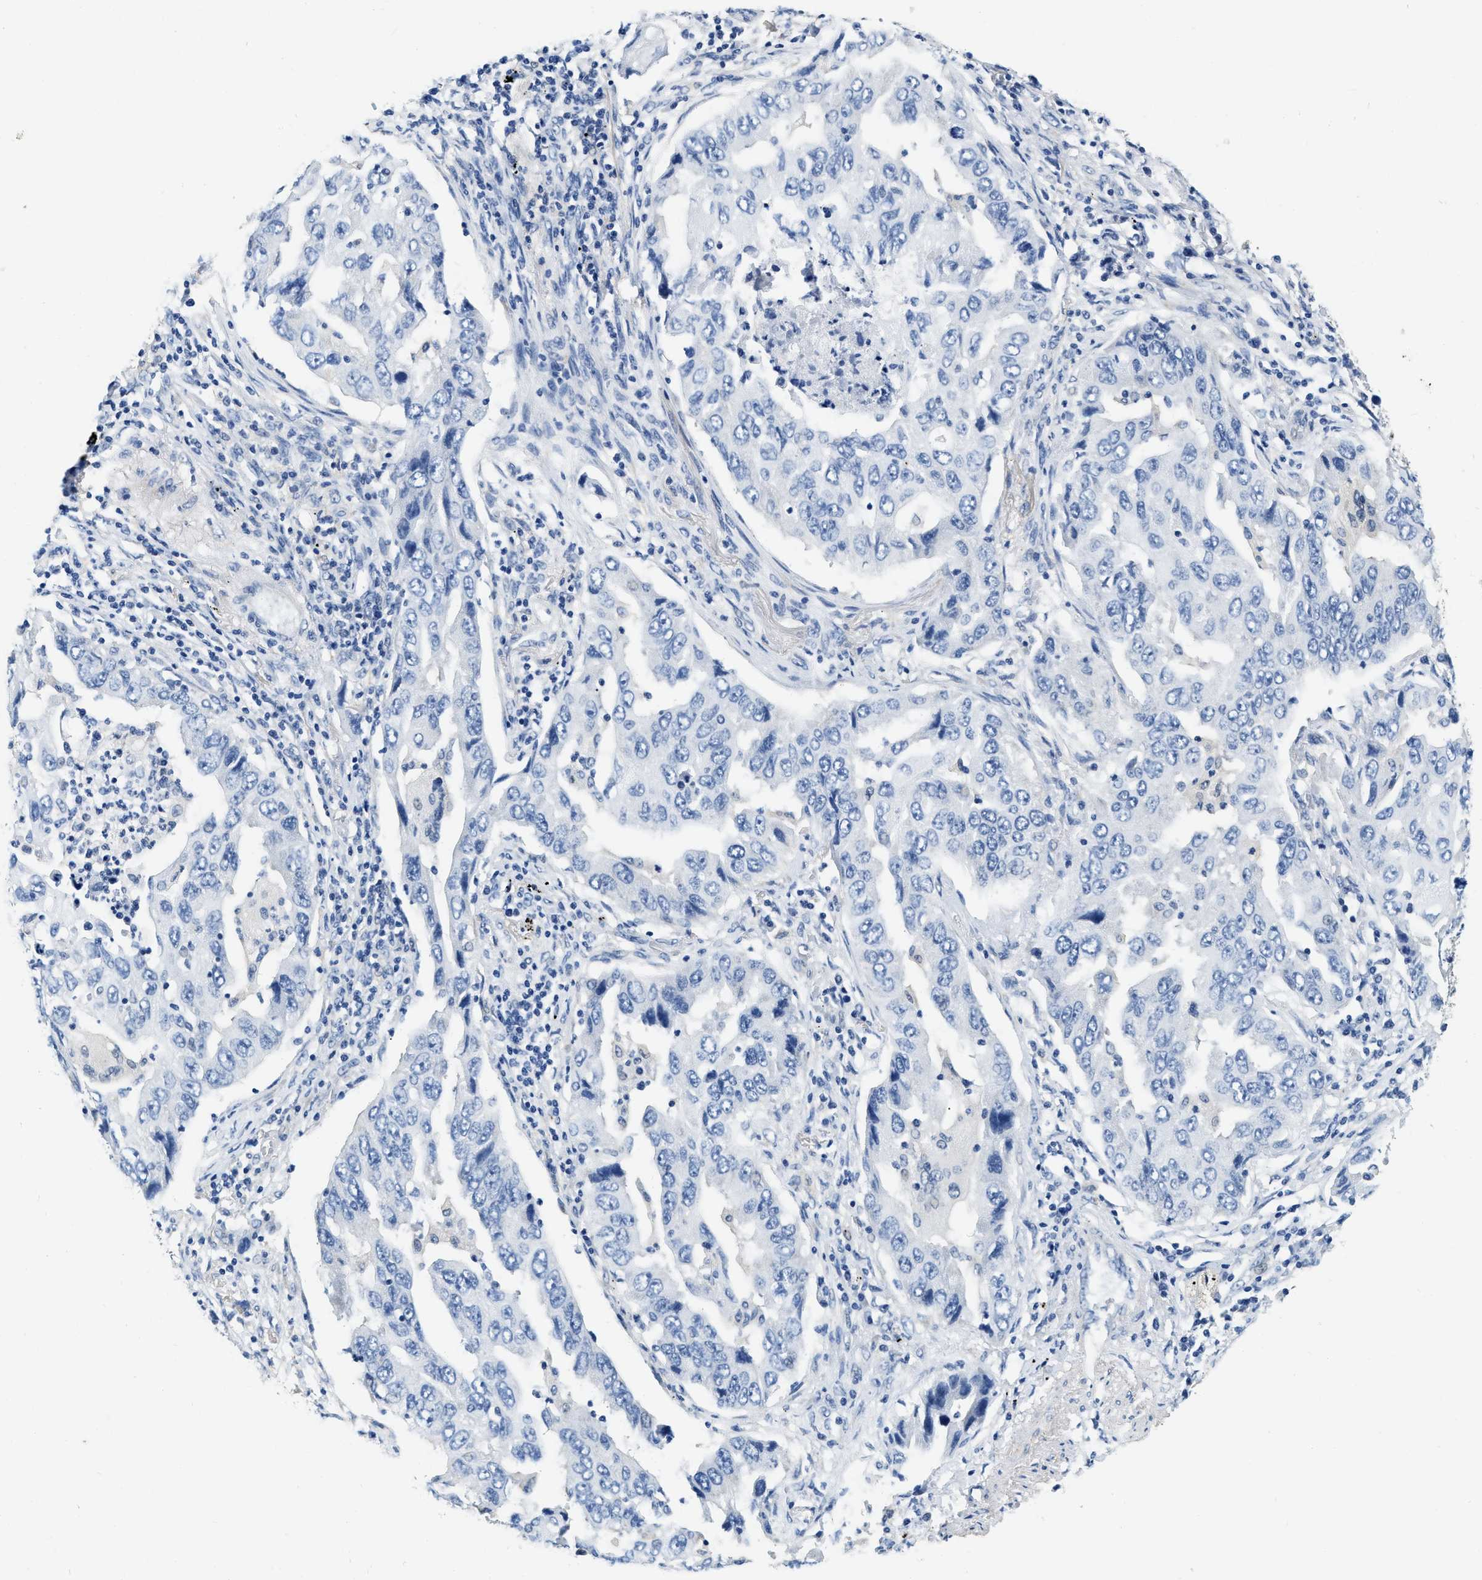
{"staining": {"intensity": "negative", "quantity": "none", "location": "none"}, "tissue": "lung cancer", "cell_type": "Tumor cells", "image_type": "cancer", "snomed": [{"axis": "morphology", "description": "Adenocarcinoma, NOS"}, {"axis": "topography", "description": "Lung"}], "caption": "High magnification brightfield microscopy of lung cancer (adenocarcinoma) stained with DAB (brown) and counterstained with hematoxylin (blue): tumor cells show no significant expression. (IHC, brightfield microscopy, high magnification).", "gene": "EIF2AK2", "patient": {"sex": "female", "age": 65}}